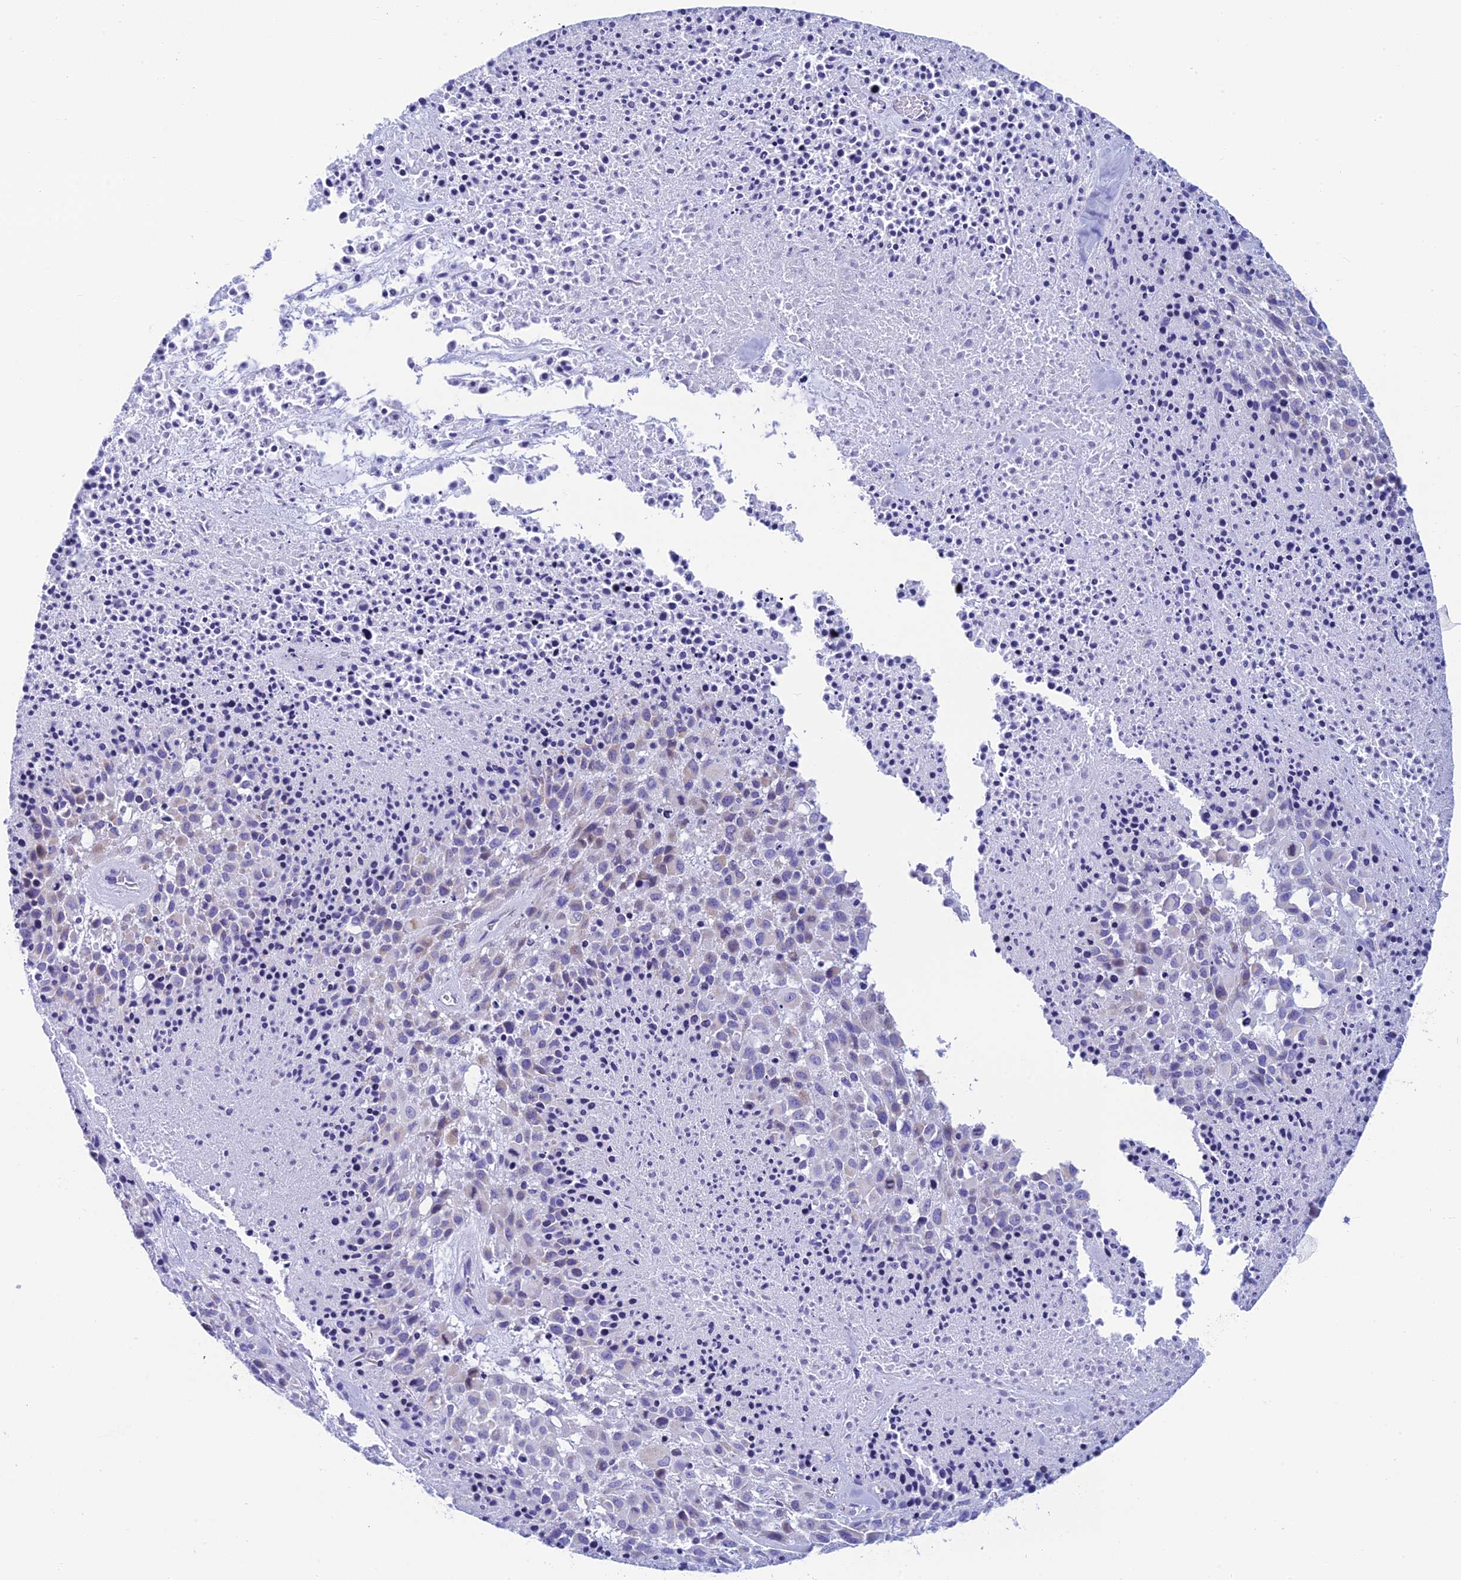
{"staining": {"intensity": "negative", "quantity": "none", "location": "none"}, "tissue": "melanoma", "cell_type": "Tumor cells", "image_type": "cancer", "snomed": [{"axis": "morphology", "description": "Malignant melanoma, Metastatic site"}, {"axis": "topography", "description": "Skin"}], "caption": "Tumor cells show no significant positivity in melanoma. Nuclei are stained in blue.", "gene": "REEP4", "patient": {"sex": "female", "age": 81}}